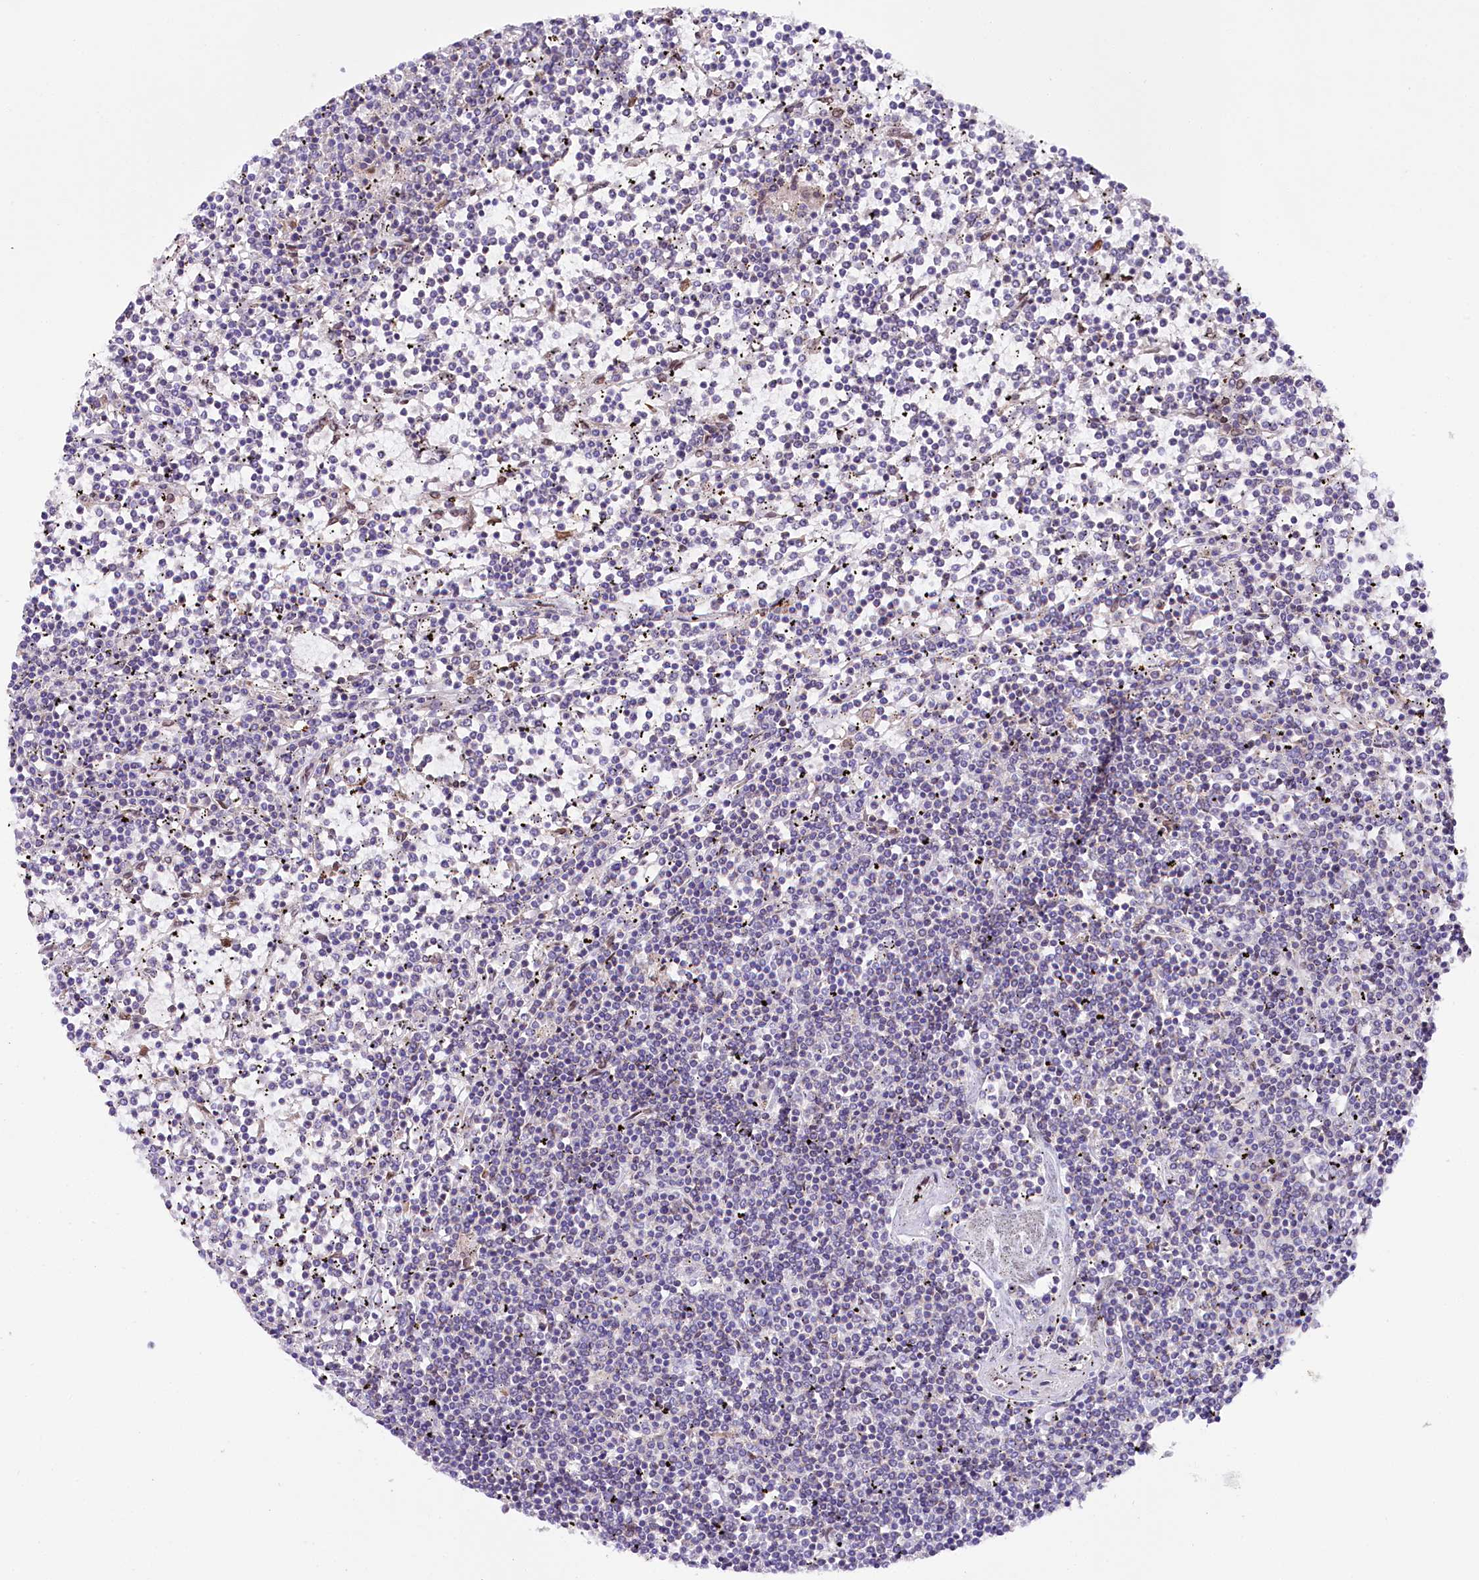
{"staining": {"intensity": "negative", "quantity": "none", "location": "none"}, "tissue": "lymphoma", "cell_type": "Tumor cells", "image_type": "cancer", "snomed": [{"axis": "morphology", "description": "Malignant lymphoma, non-Hodgkin's type, Low grade"}, {"axis": "topography", "description": "Spleen"}], "caption": "An image of lymphoma stained for a protein shows no brown staining in tumor cells. The staining is performed using DAB brown chromogen with nuclei counter-stained in using hematoxylin.", "gene": "ZNF226", "patient": {"sex": "female", "age": 19}}